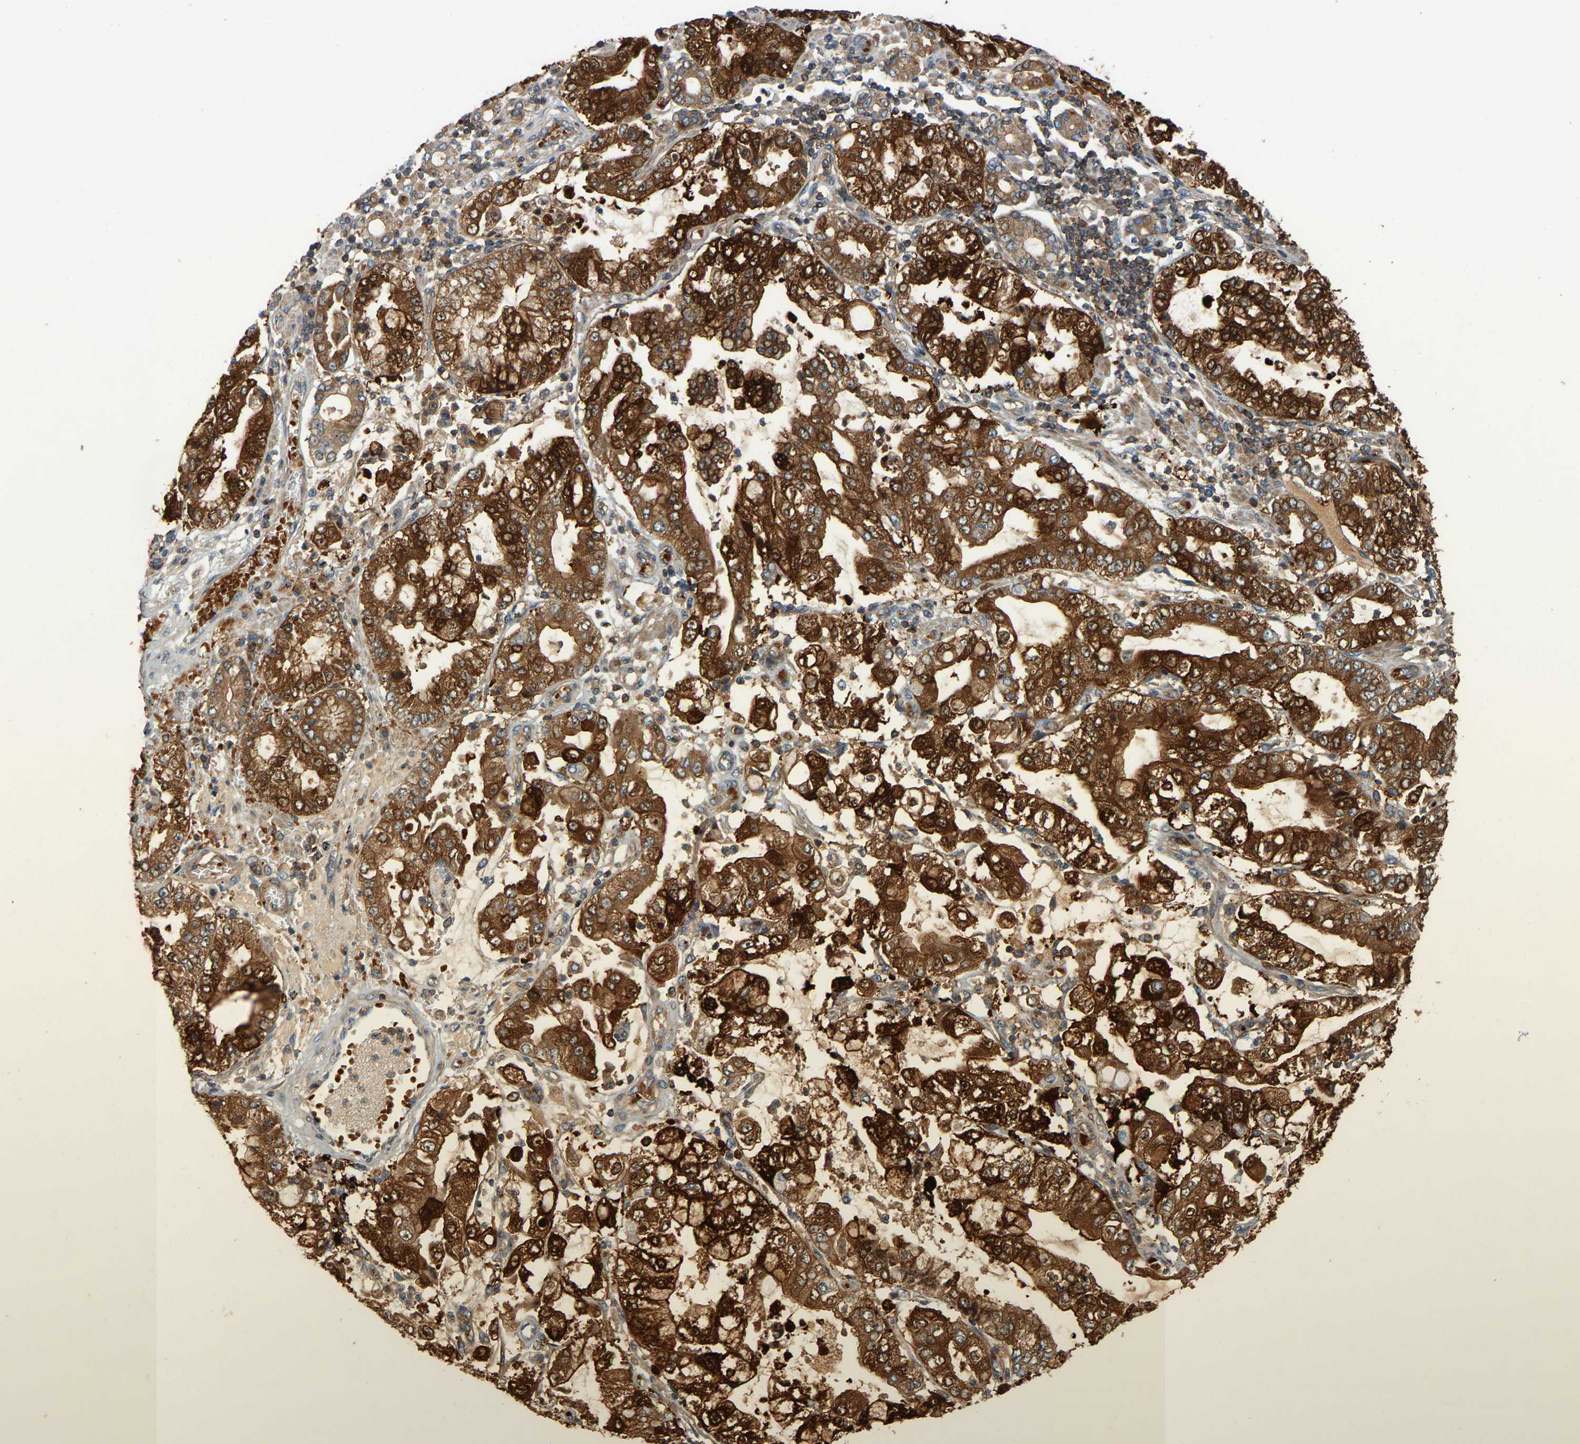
{"staining": {"intensity": "strong", "quantity": ">75%", "location": "cytoplasmic/membranous"}, "tissue": "stomach cancer", "cell_type": "Tumor cells", "image_type": "cancer", "snomed": [{"axis": "morphology", "description": "Adenocarcinoma, NOS"}, {"axis": "topography", "description": "Stomach"}], "caption": "Tumor cells reveal high levels of strong cytoplasmic/membranous positivity in about >75% of cells in human adenocarcinoma (stomach).", "gene": "AKAP13", "patient": {"sex": "male", "age": 76}}